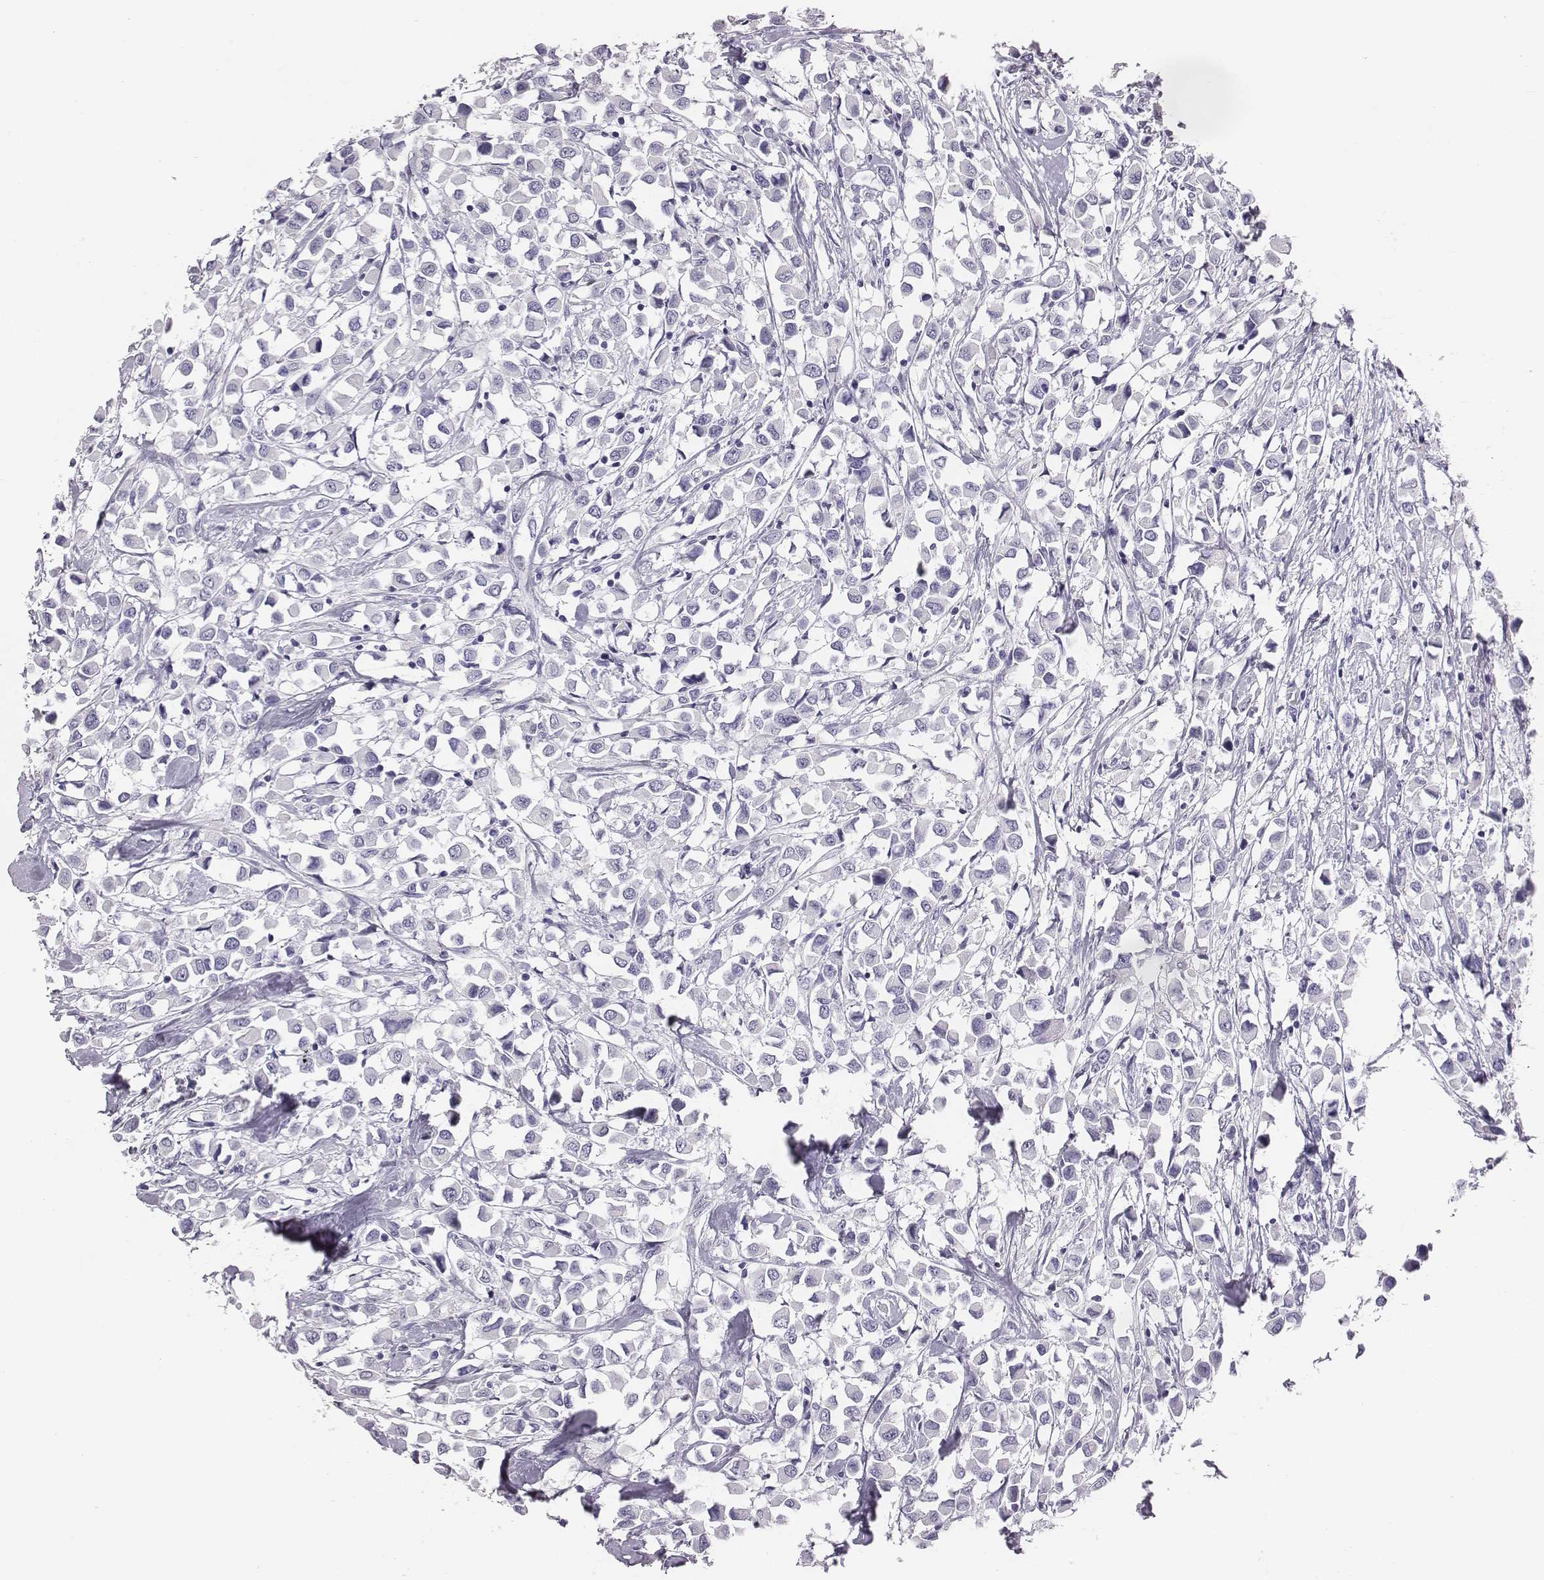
{"staining": {"intensity": "negative", "quantity": "none", "location": "none"}, "tissue": "breast cancer", "cell_type": "Tumor cells", "image_type": "cancer", "snomed": [{"axis": "morphology", "description": "Duct carcinoma"}, {"axis": "topography", "description": "Breast"}], "caption": "Breast cancer (intraductal carcinoma) stained for a protein using immunohistochemistry (IHC) exhibits no staining tumor cells.", "gene": "ACOD1", "patient": {"sex": "female", "age": 61}}